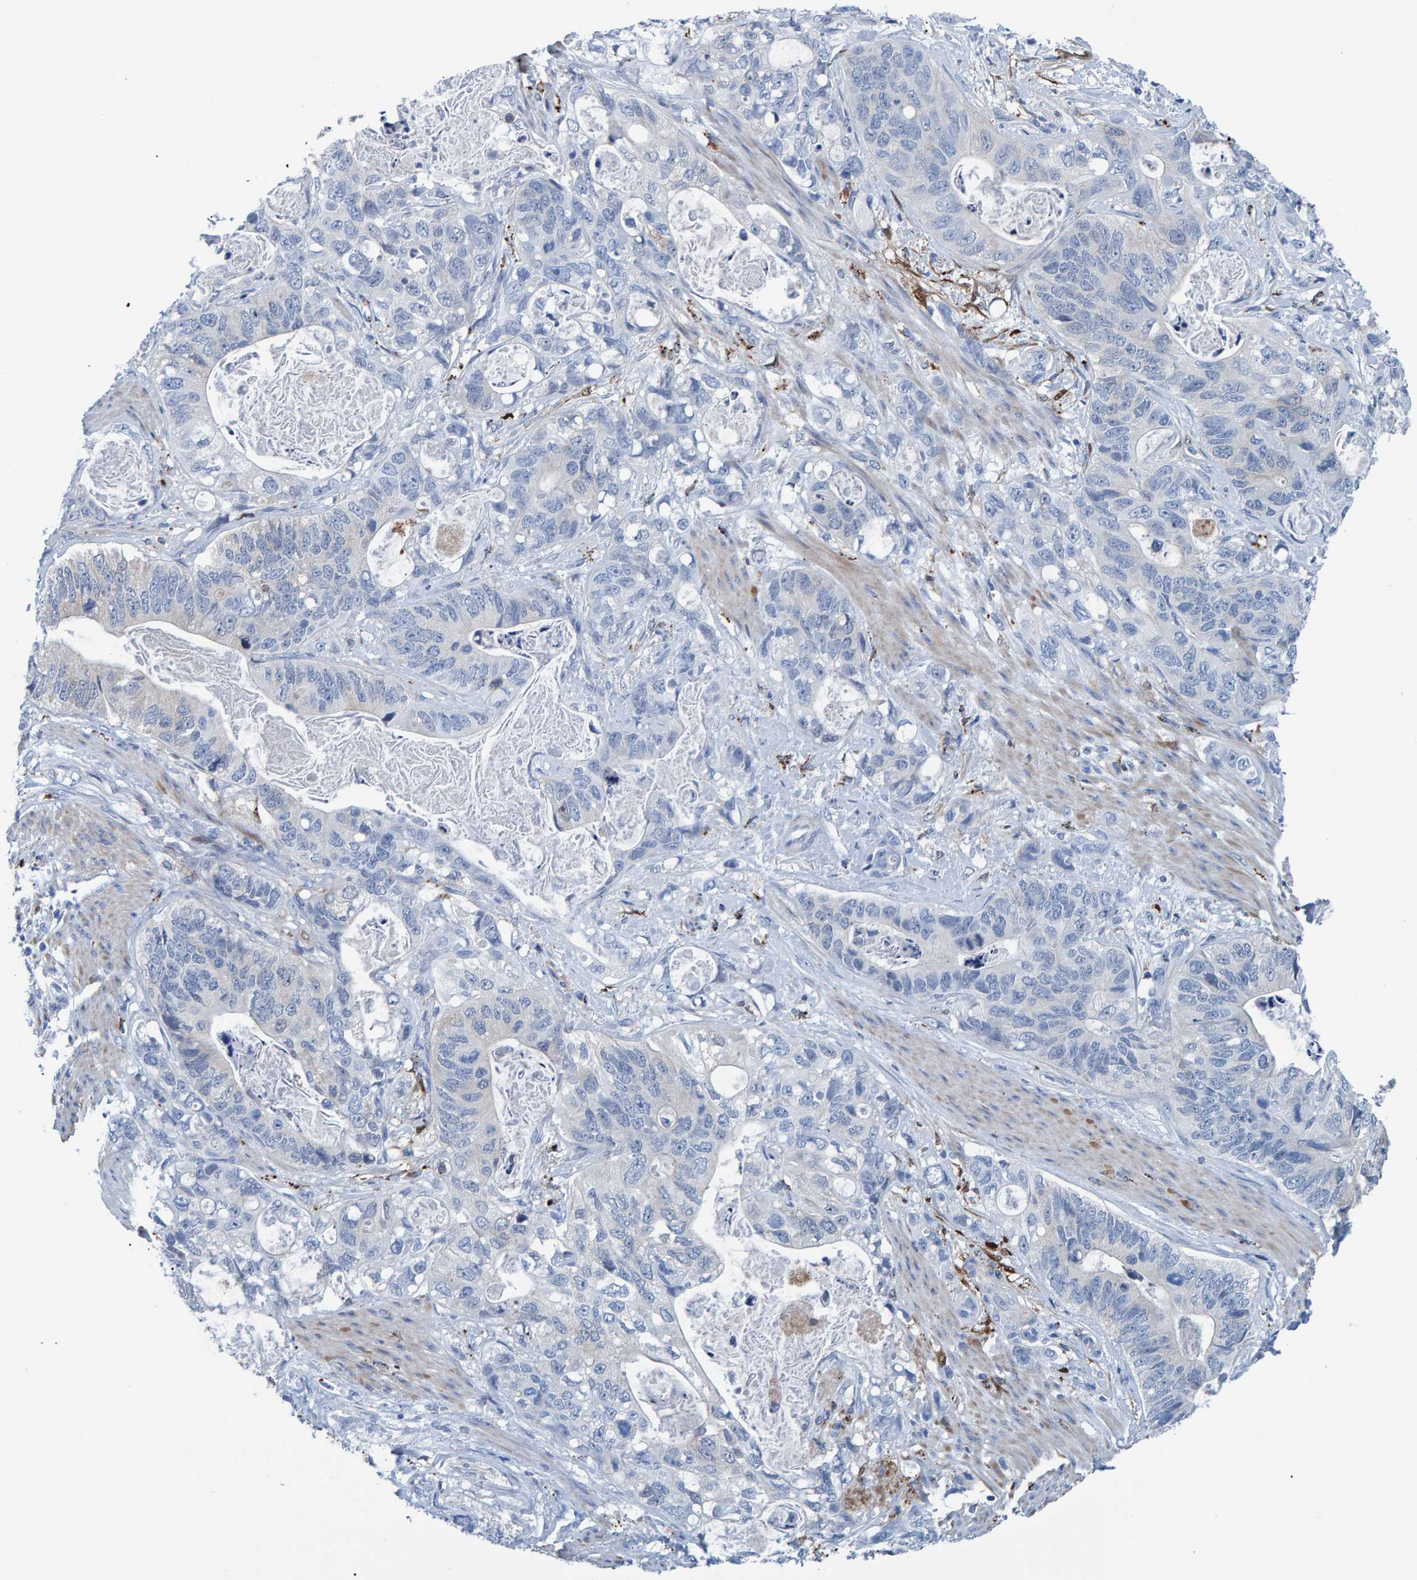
{"staining": {"intensity": "negative", "quantity": "none", "location": "none"}, "tissue": "stomach cancer", "cell_type": "Tumor cells", "image_type": "cancer", "snomed": [{"axis": "morphology", "description": "Normal tissue, NOS"}, {"axis": "morphology", "description": "Adenocarcinoma, NOS"}, {"axis": "topography", "description": "Stomach"}], "caption": "There is no significant staining in tumor cells of stomach adenocarcinoma. Nuclei are stained in blue.", "gene": "IDO1", "patient": {"sex": "female", "age": 89}}